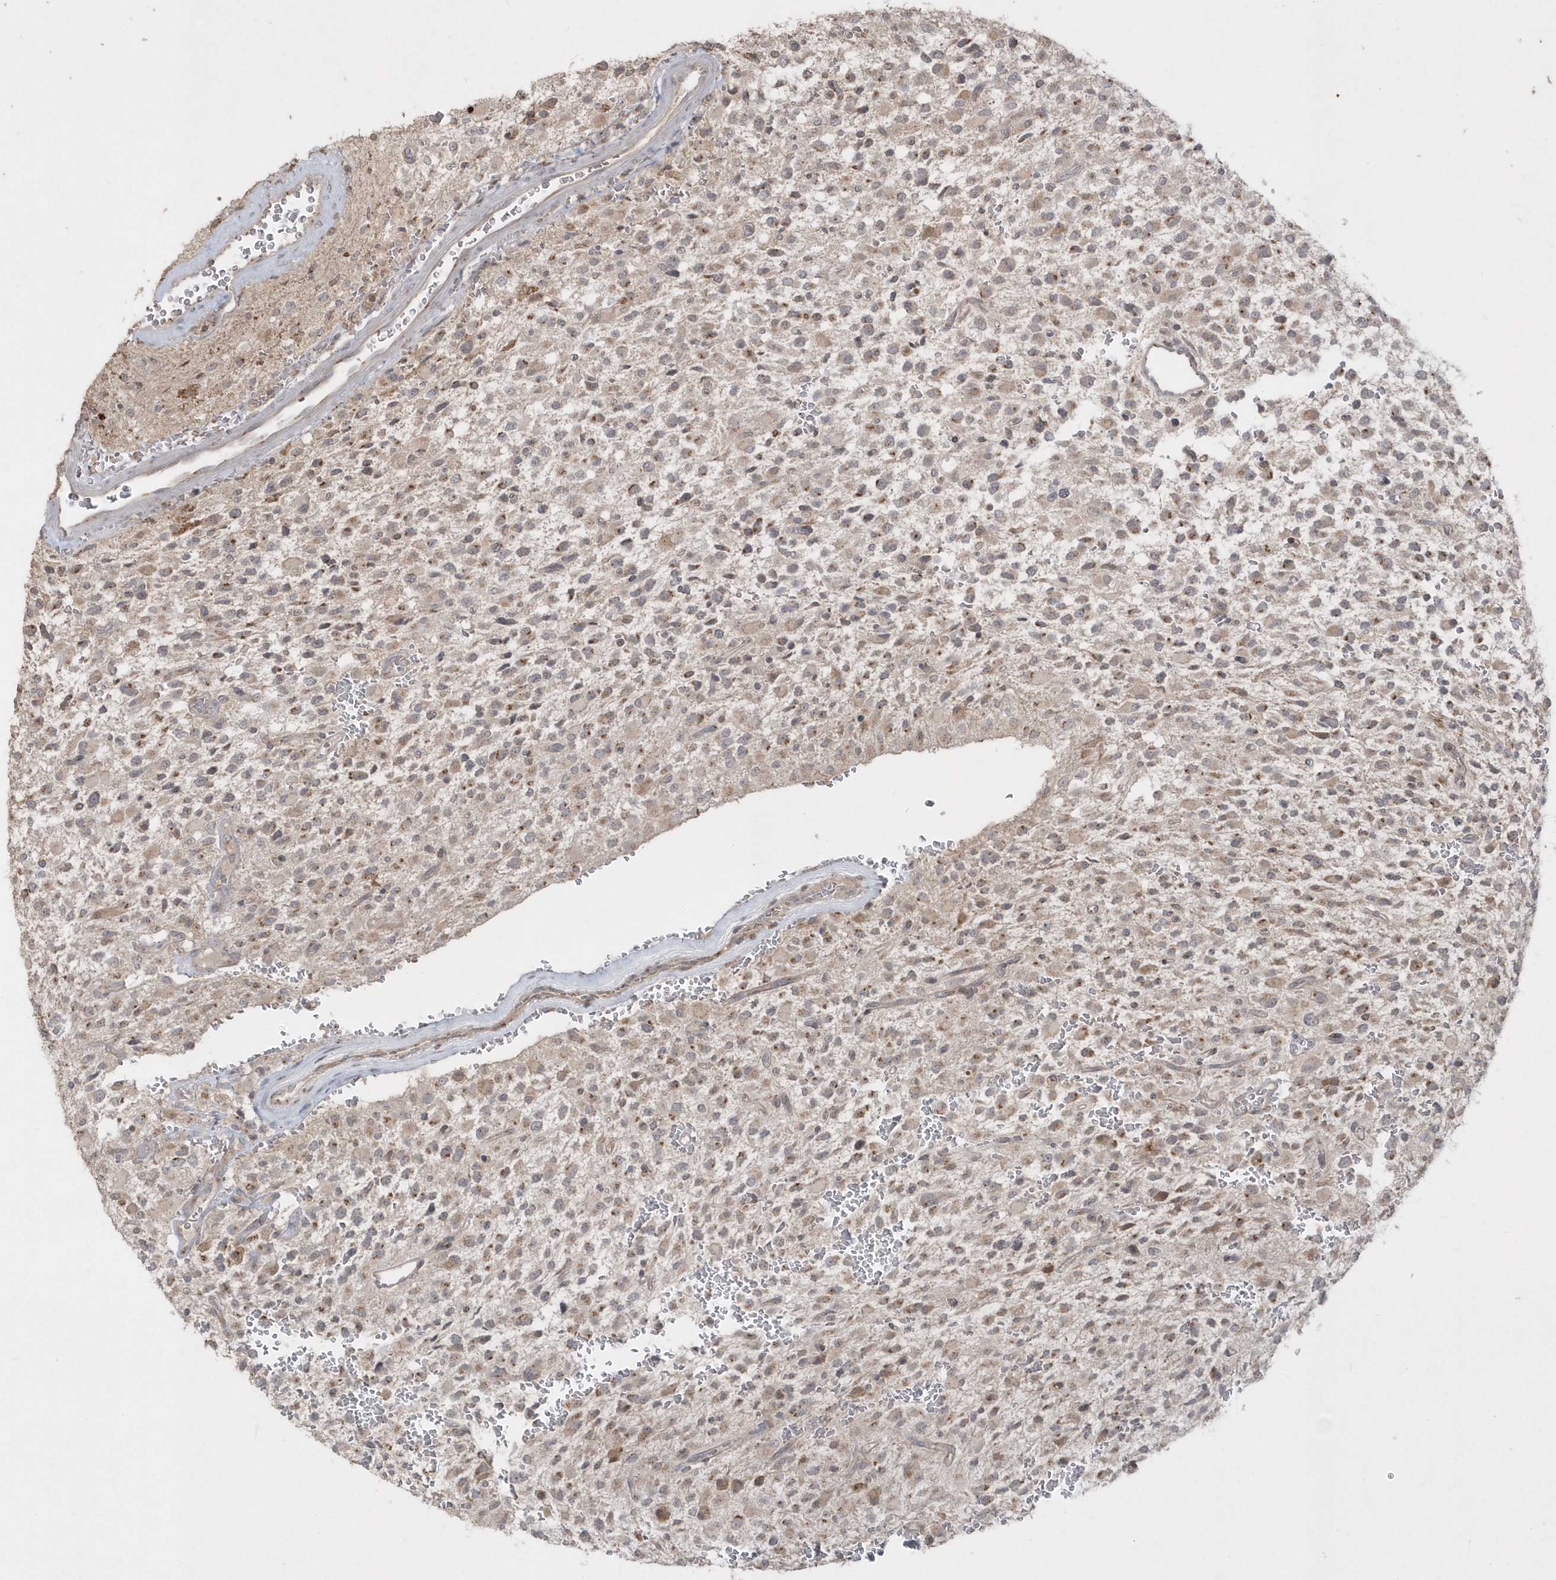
{"staining": {"intensity": "moderate", "quantity": "25%-75%", "location": "cytoplasmic/membranous"}, "tissue": "glioma", "cell_type": "Tumor cells", "image_type": "cancer", "snomed": [{"axis": "morphology", "description": "Glioma, malignant, High grade"}, {"axis": "topography", "description": "Brain"}], "caption": "About 25%-75% of tumor cells in malignant glioma (high-grade) demonstrate moderate cytoplasmic/membranous protein staining as visualized by brown immunohistochemical staining.", "gene": "GEMIN6", "patient": {"sex": "male", "age": 34}}